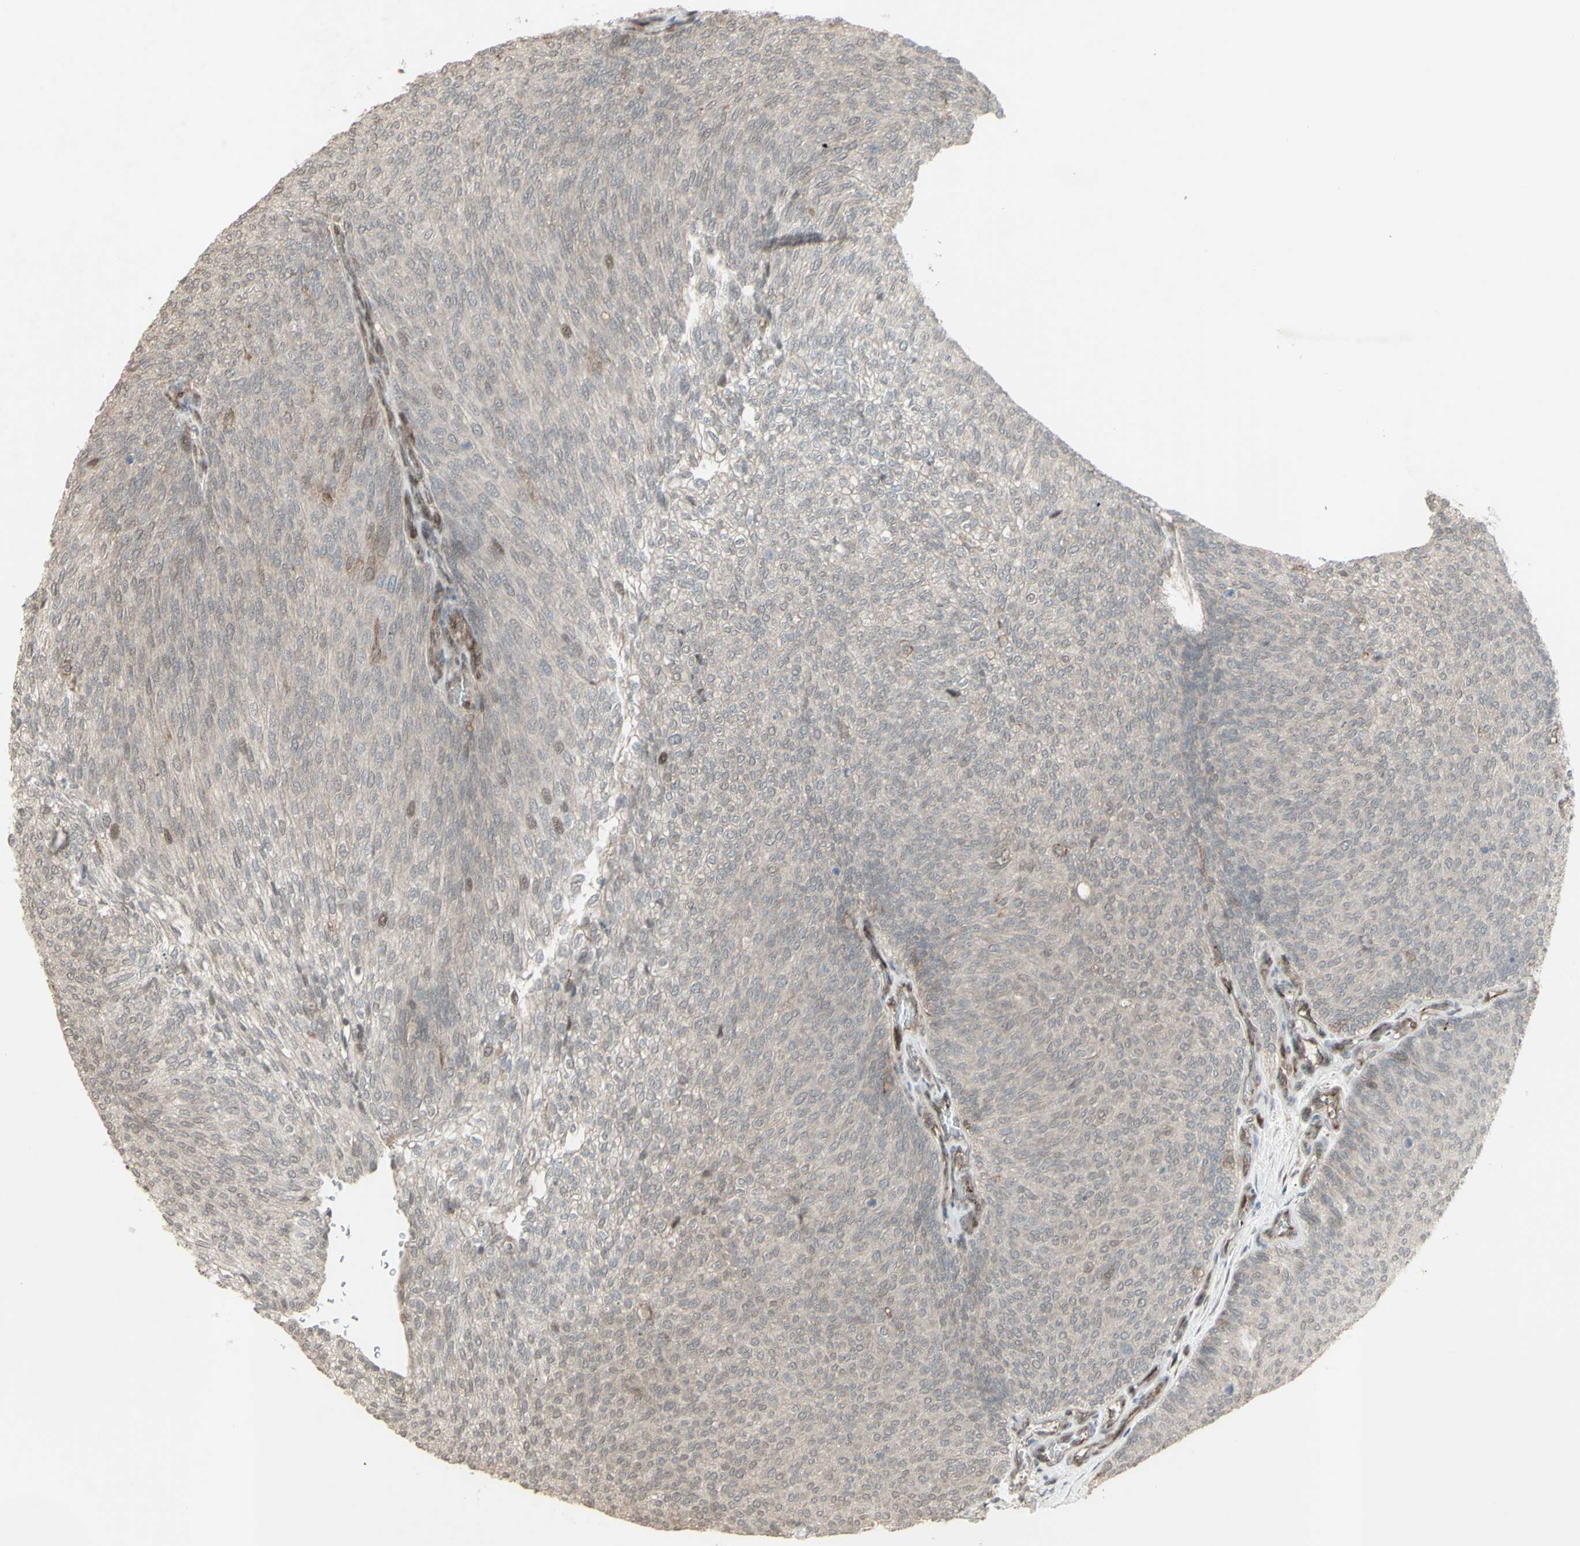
{"staining": {"intensity": "weak", "quantity": "<25%", "location": "nuclear"}, "tissue": "urothelial cancer", "cell_type": "Tumor cells", "image_type": "cancer", "snomed": [{"axis": "morphology", "description": "Urothelial carcinoma, Low grade"}, {"axis": "topography", "description": "Urinary bladder"}], "caption": "Tumor cells show no significant staining in urothelial carcinoma (low-grade).", "gene": "CD33", "patient": {"sex": "female", "age": 79}}